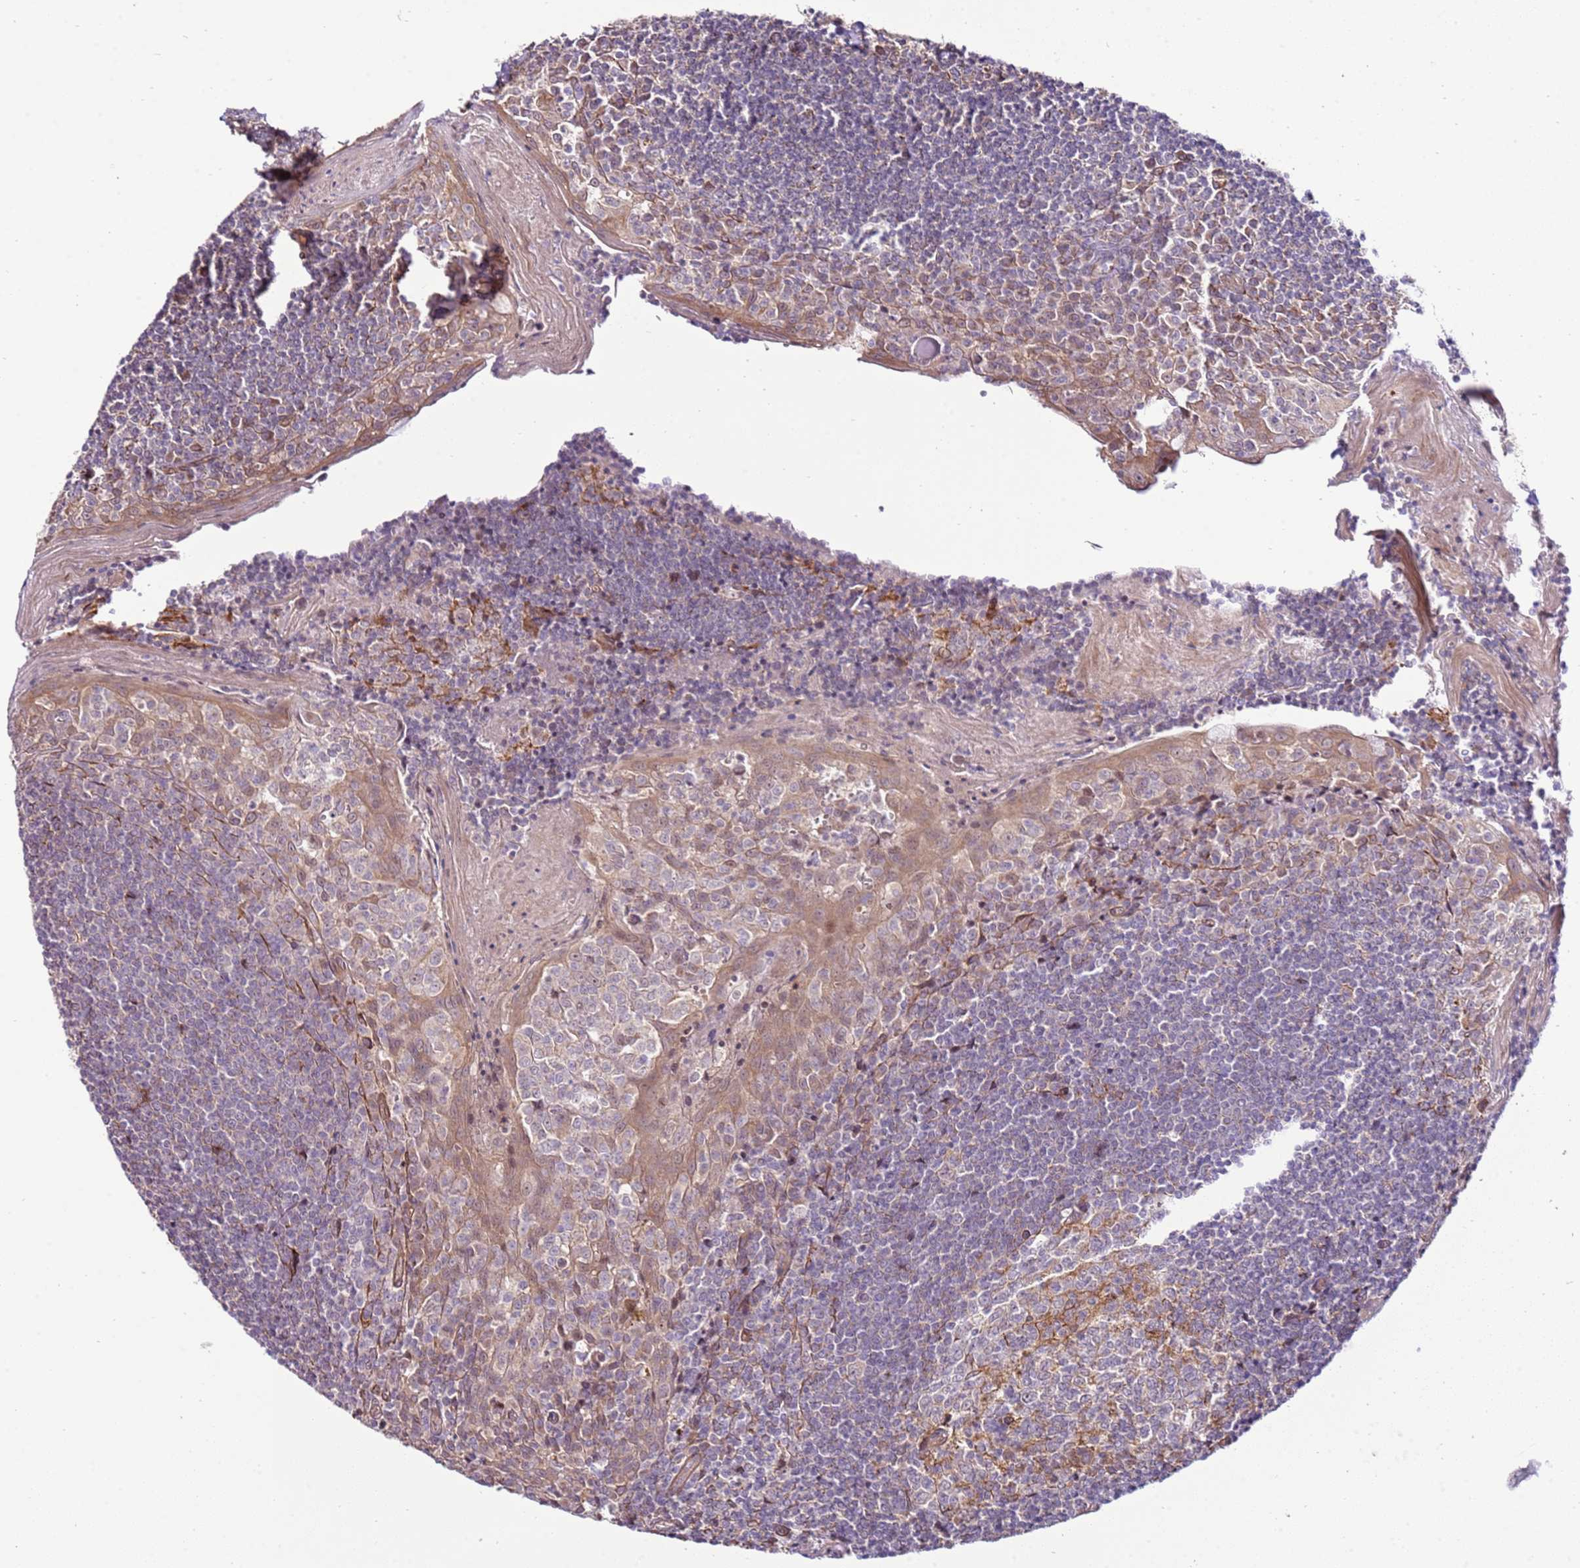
{"staining": {"intensity": "negative", "quantity": "none", "location": "none"}, "tissue": "tonsil", "cell_type": "Germinal center cells", "image_type": "normal", "snomed": [{"axis": "morphology", "description": "Normal tissue, NOS"}, {"axis": "topography", "description": "Tonsil"}], "caption": "Benign tonsil was stained to show a protein in brown. There is no significant expression in germinal center cells. Nuclei are stained in blue.", "gene": "SCARA3", "patient": {"sex": "male", "age": 27}}